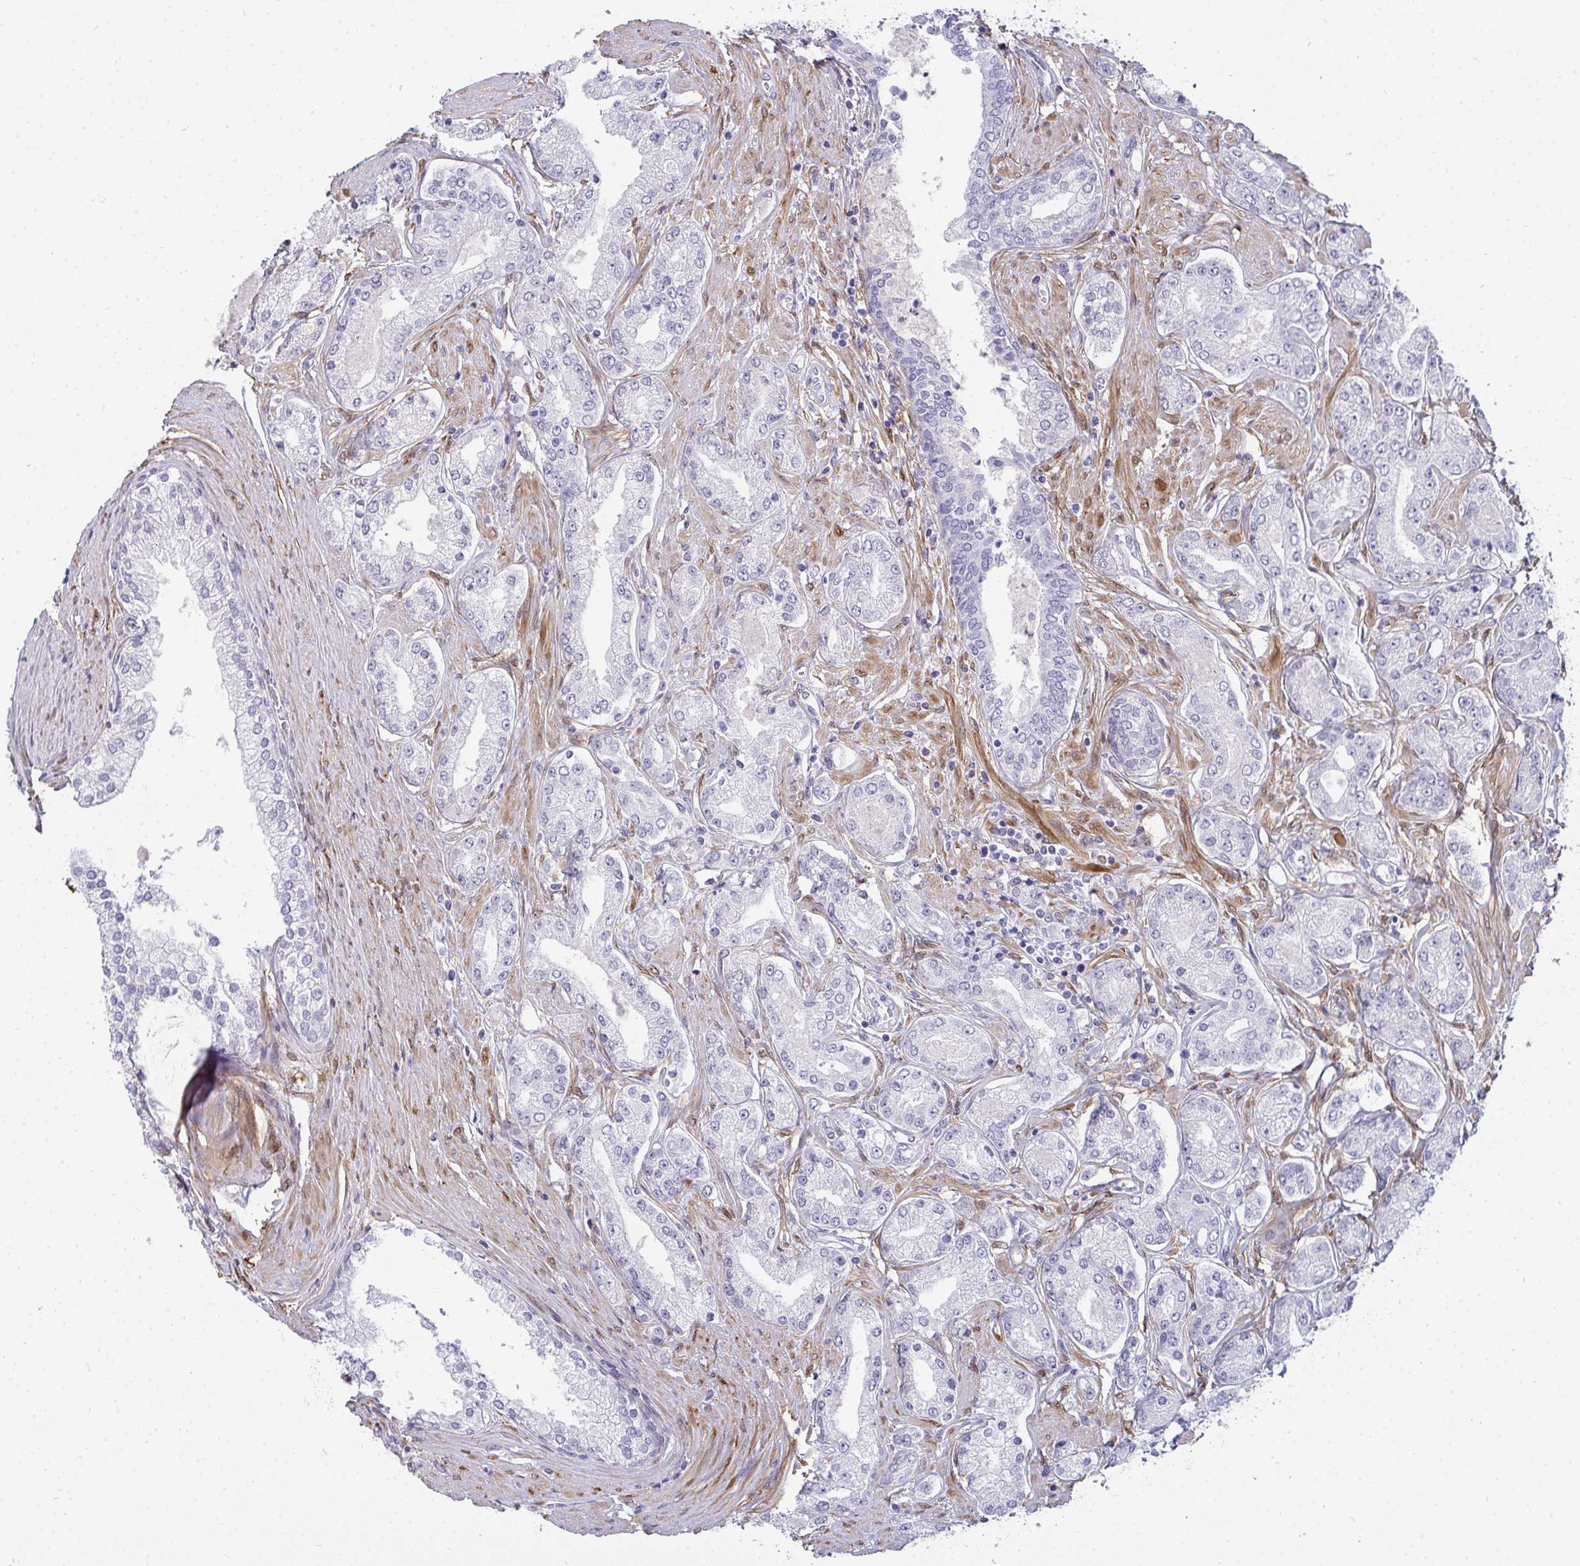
{"staining": {"intensity": "negative", "quantity": "none", "location": "none"}, "tissue": "prostate cancer", "cell_type": "Tumor cells", "image_type": "cancer", "snomed": [{"axis": "morphology", "description": "Adenocarcinoma, High grade"}, {"axis": "topography", "description": "Prostate"}], "caption": "Histopathology image shows no significant protein staining in tumor cells of prostate cancer (adenocarcinoma (high-grade)).", "gene": "HSPB6", "patient": {"sex": "male", "age": 66}}